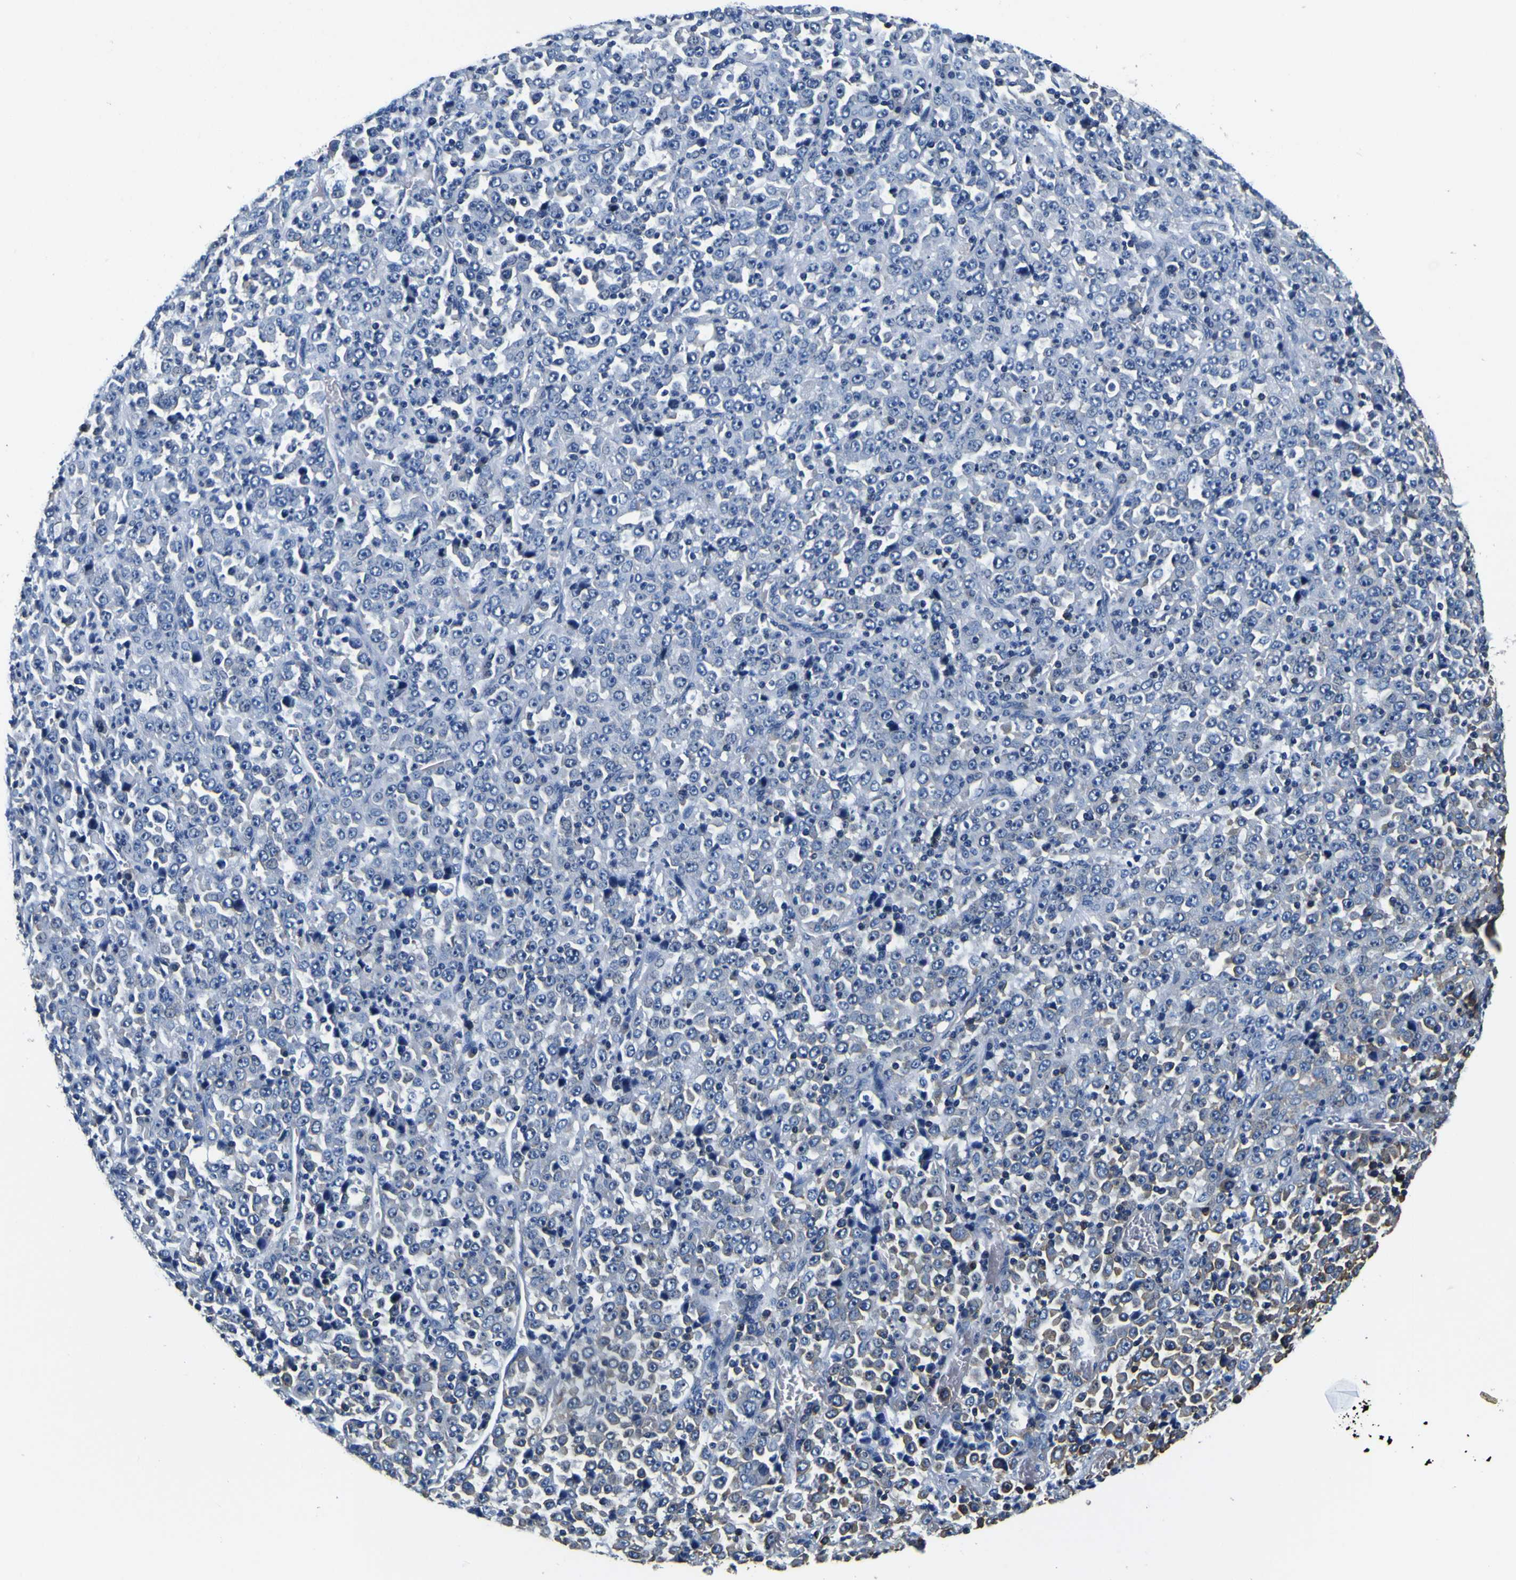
{"staining": {"intensity": "negative", "quantity": "none", "location": "none"}, "tissue": "stomach cancer", "cell_type": "Tumor cells", "image_type": "cancer", "snomed": [{"axis": "morphology", "description": "Normal tissue, NOS"}, {"axis": "morphology", "description": "Adenocarcinoma, NOS"}, {"axis": "topography", "description": "Stomach, upper"}, {"axis": "topography", "description": "Stomach"}], "caption": "DAB immunohistochemical staining of human adenocarcinoma (stomach) demonstrates no significant expression in tumor cells. (Immunohistochemistry (ihc), brightfield microscopy, high magnification).", "gene": "TUBA1B", "patient": {"sex": "male", "age": 59}}